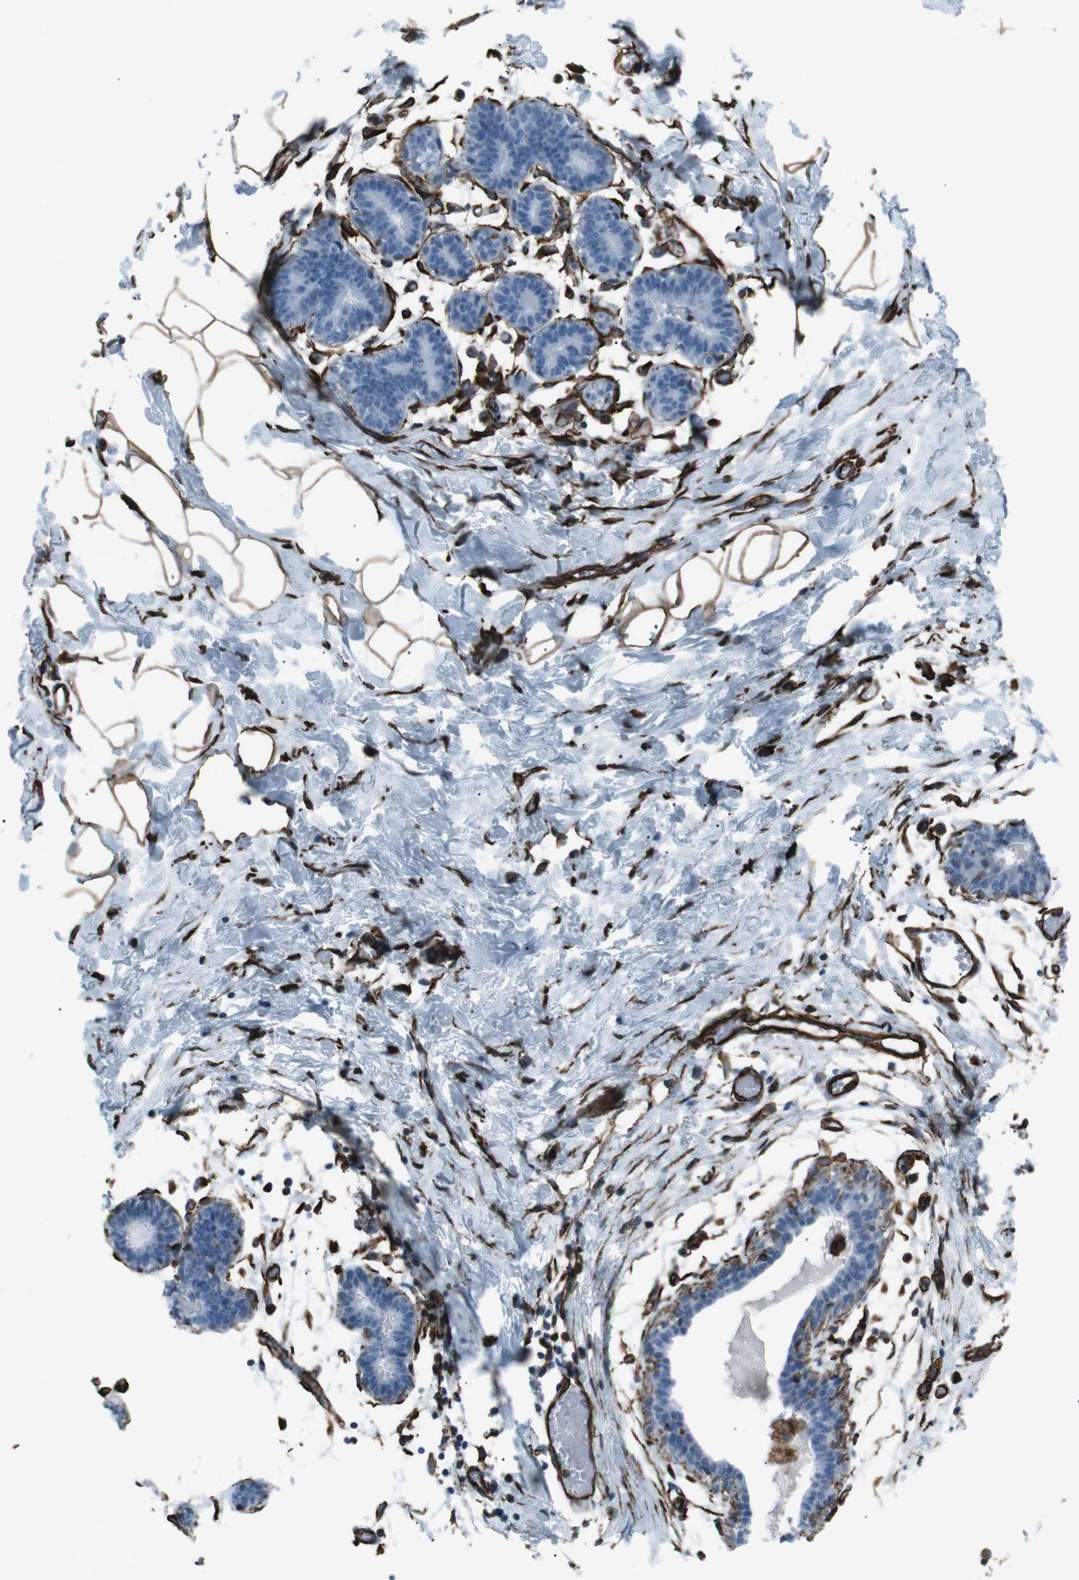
{"staining": {"intensity": "moderate", "quantity": ">75%", "location": "cytoplasmic/membranous"}, "tissue": "breast", "cell_type": "Adipocytes", "image_type": "normal", "snomed": [{"axis": "morphology", "description": "Normal tissue, NOS"}, {"axis": "topography", "description": "Breast"}], "caption": "Moderate cytoplasmic/membranous staining for a protein is present in approximately >75% of adipocytes of benign breast using immunohistochemistry.", "gene": "ZDHHC6", "patient": {"sex": "female", "age": 27}}